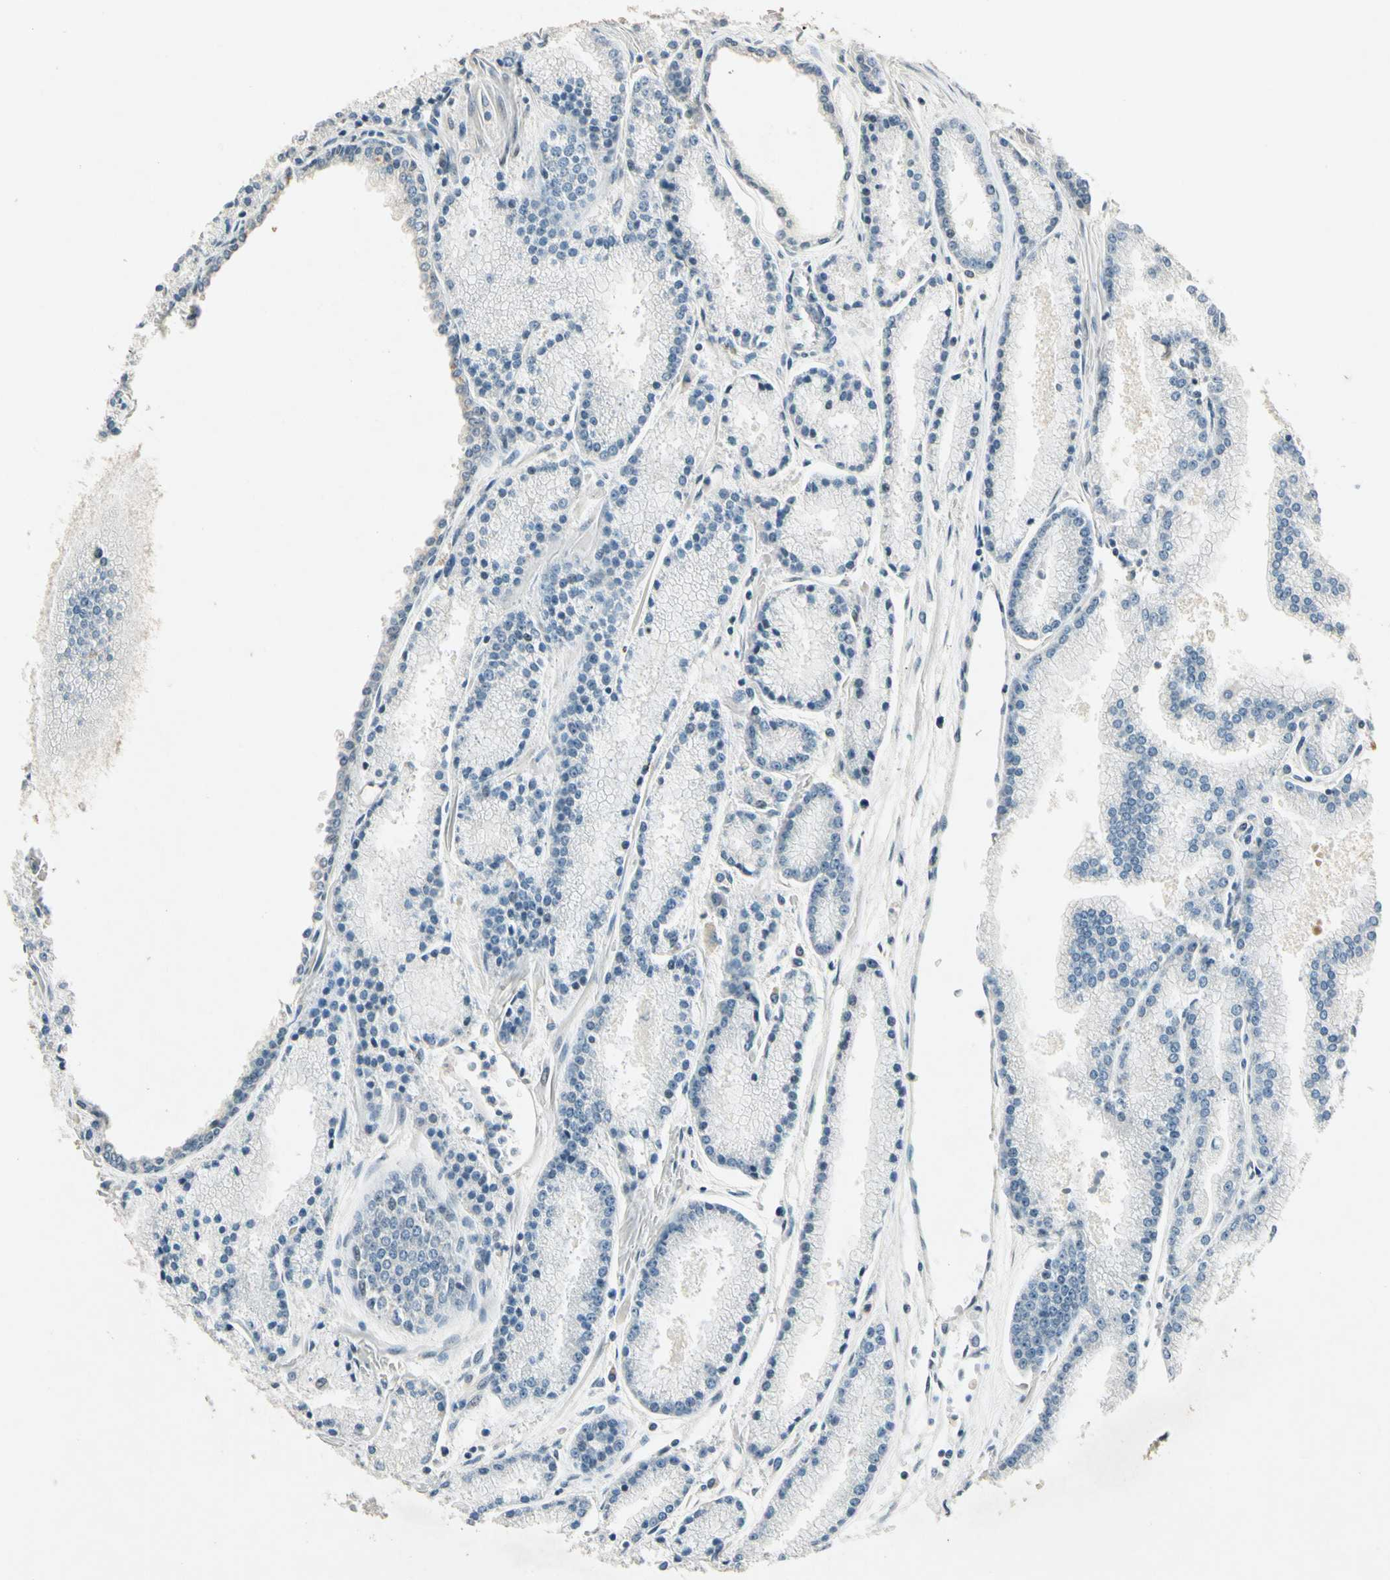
{"staining": {"intensity": "negative", "quantity": "none", "location": "none"}, "tissue": "prostate cancer", "cell_type": "Tumor cells", "image_type": "cancer", "snomed": [{"axis": "morphology", "description": "Adenocarcinoma, High grade"}, {"axis": "topography", "description": "Prostate"}], "caption": "Immunohistochemistry (IHC) micrograph of neoplastic tissue: human prostate adenocarcinoma (high-grade) stained with DAB (3,3'-diaminobenzidine) reveals no significant protein expression in tumor cells.", "gene": "ZBTB4", "patient": {"sex": "male", "age": 61}}